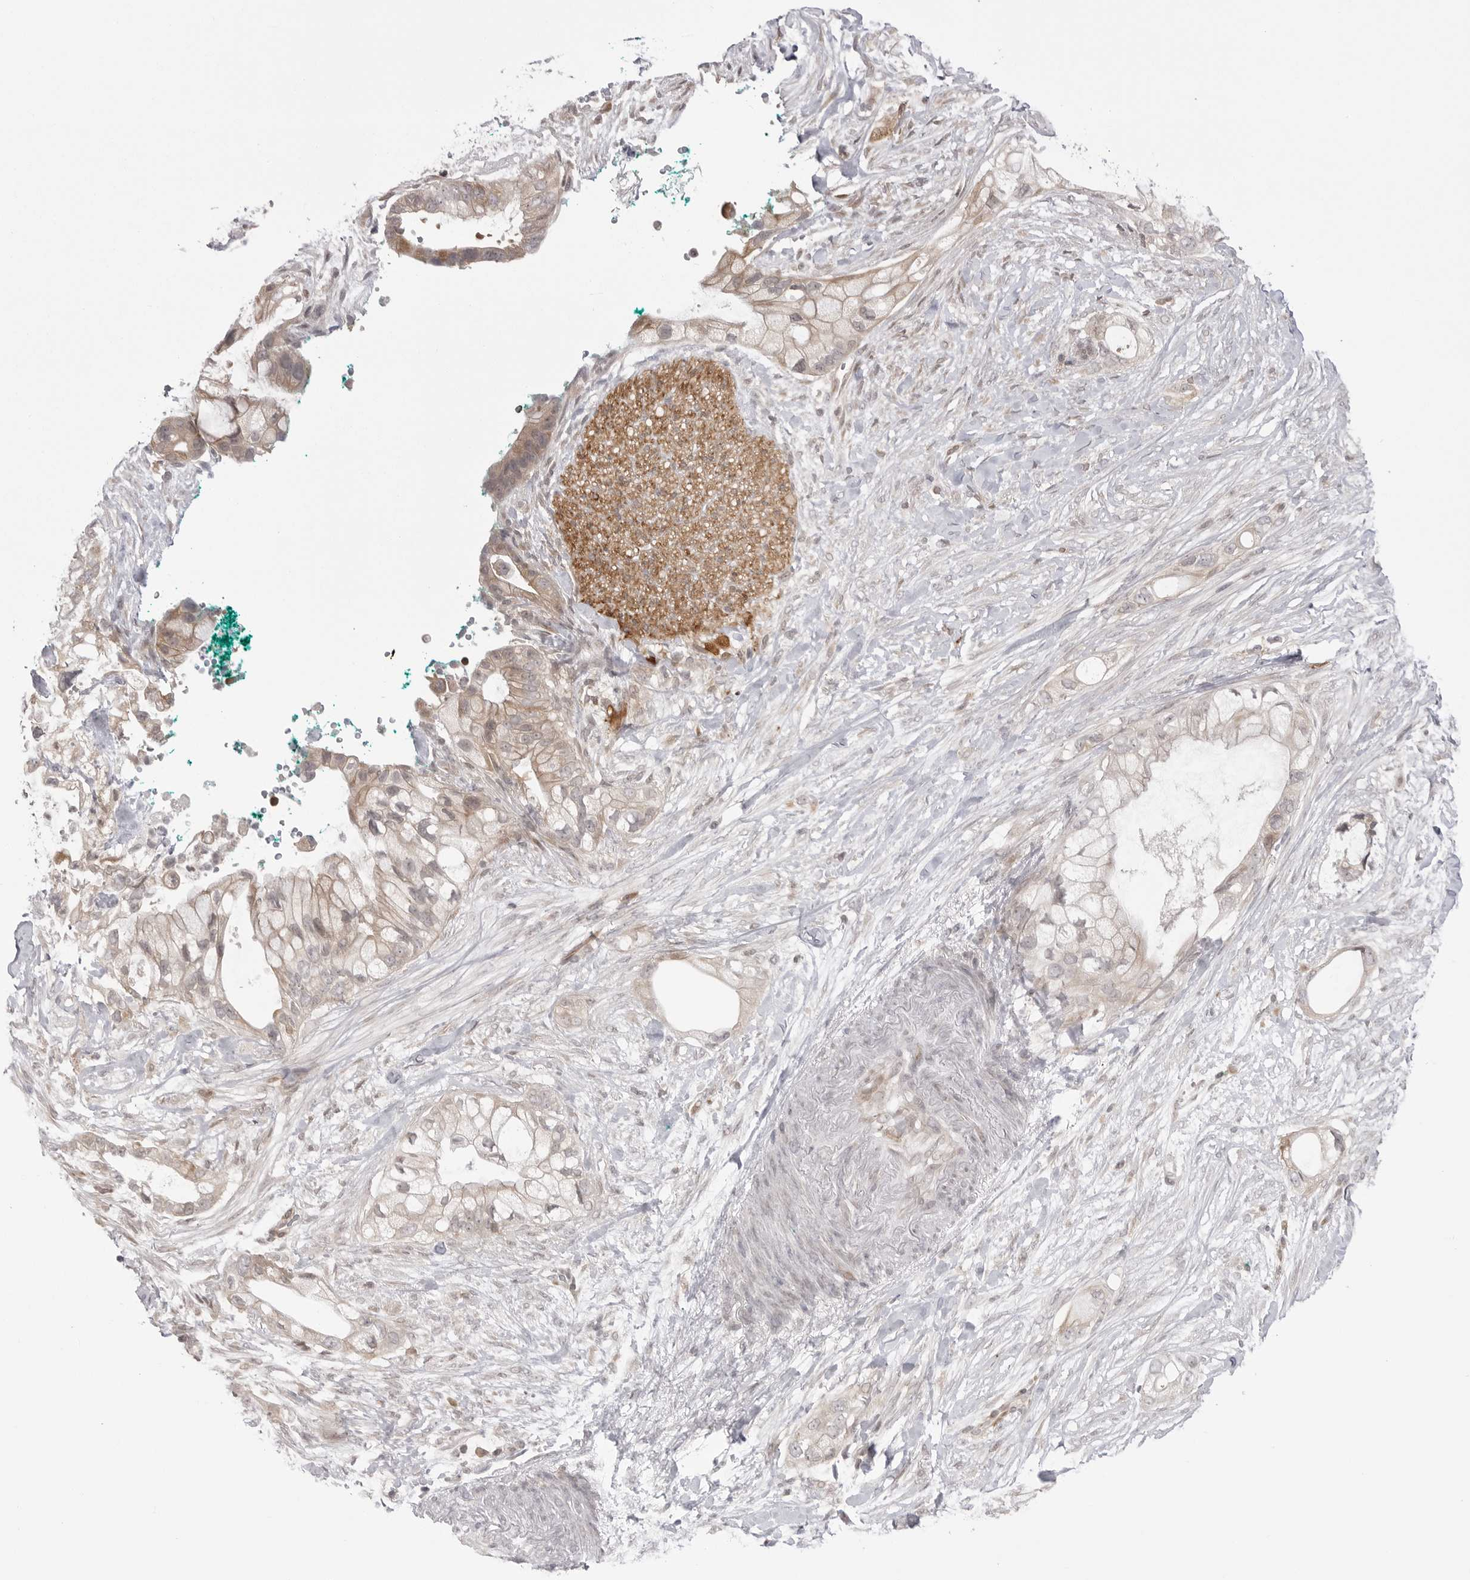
{"staining": {"intensity": "weak", "quantity": "<25%", "location": "cytoplasmic/membranous"}, "tissue": "pancreatic cancer", "cell_type": "Tumor cells", "image_type": "cancer", "snomed": [{"axis": "morphology", "description": "Adenocarcinoma, NOS"}, {"axis": "topography", "description": "Pancreas"}], "caption": "Immunohistochemistry (IHC) photomicrograph of human pancreatic cancer (adenocarcinoma) stained for a protein (brown), which displays no positivity in tumor cells.", "gene": "PTK2B", "patient": {"sex": "male", "age": 53}}